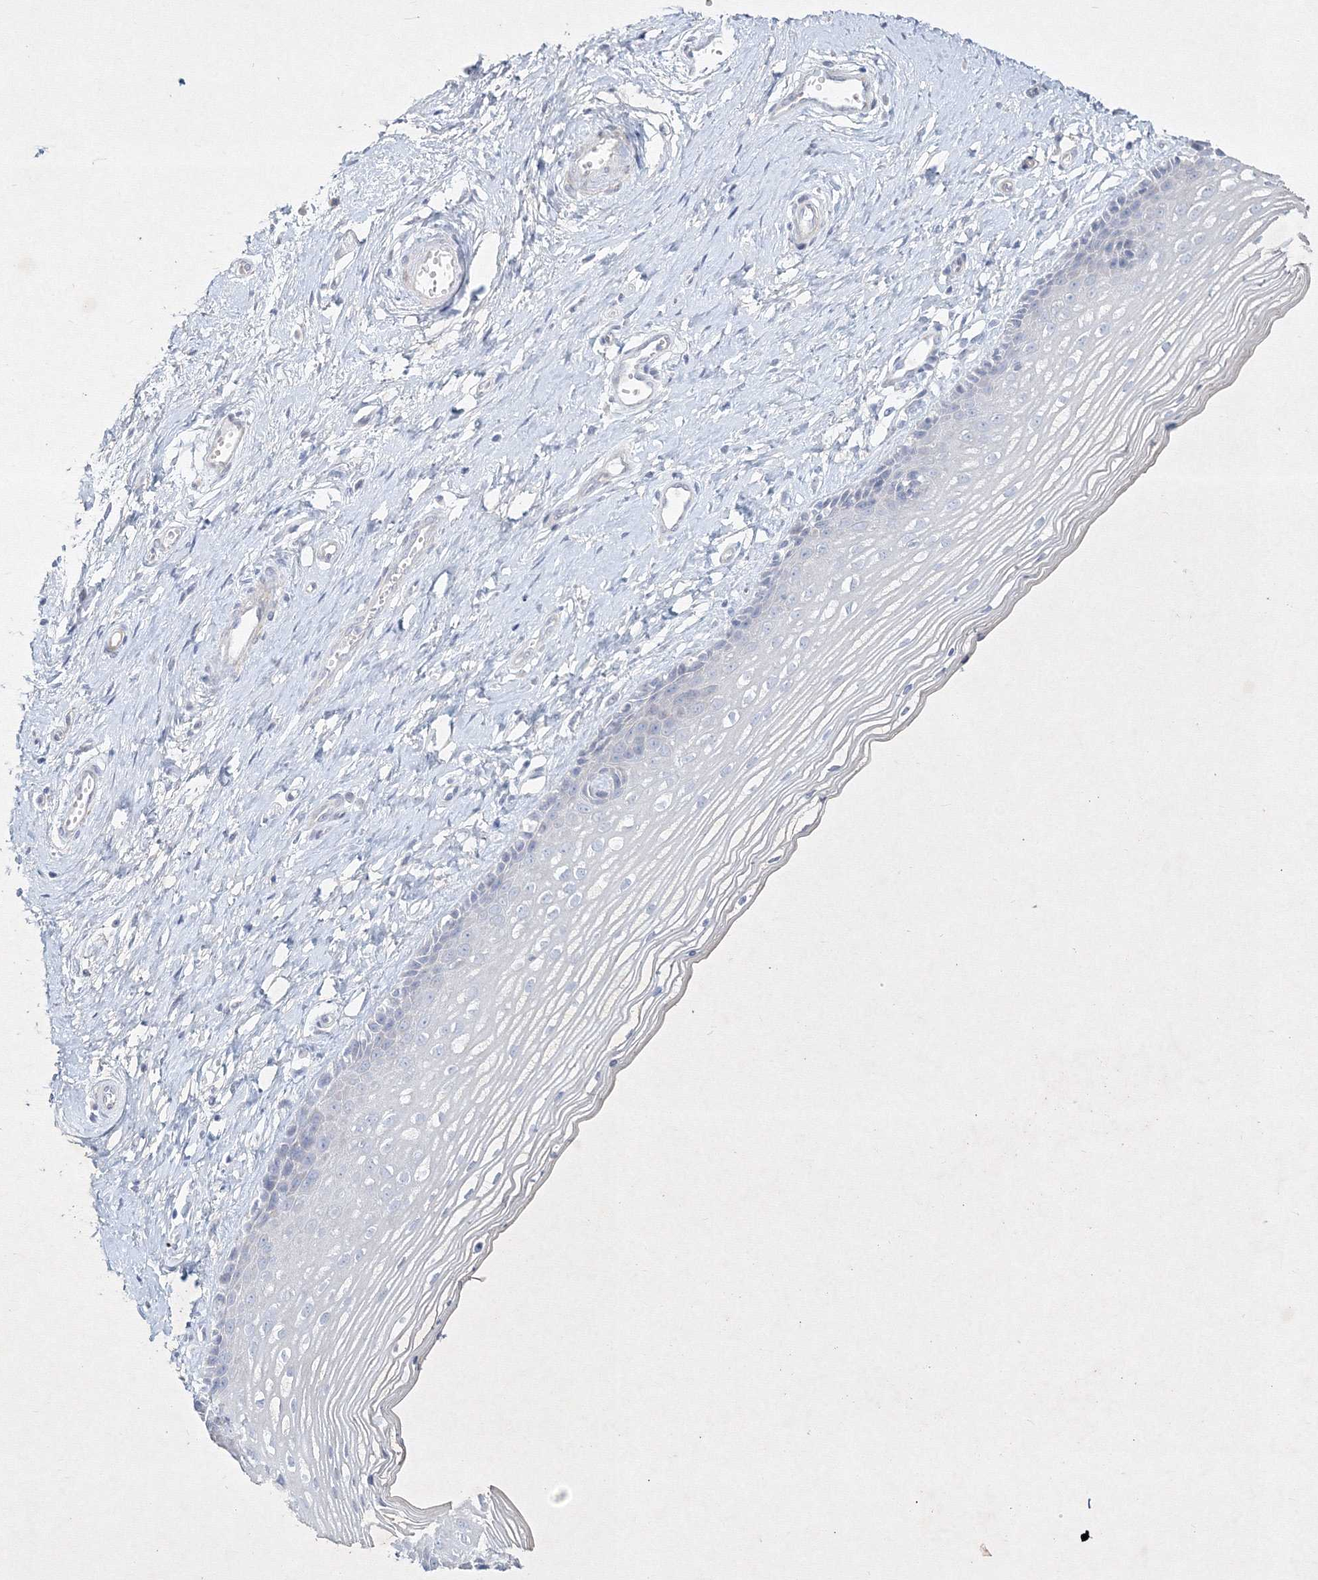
{"staining": {"intensity": "weak", "quantity": "<25%", "location": "cytoplasmic/membranous"}, "tissue": "vagina", "cell_type": "Squamous epithelial cells", "image_type": "normal", "snomed": [{"axis": "morphology", "description": "Normal tissue, NOS"}, {"axis": "topography", "description": "Vagina"}], "caption": "Vagina stained for a protein using immunohistochemistry (IHC) shows no staining squamous epithelial cells.", "gene": "CXXC4", "patient": {"sex": "female", "age": 46}}